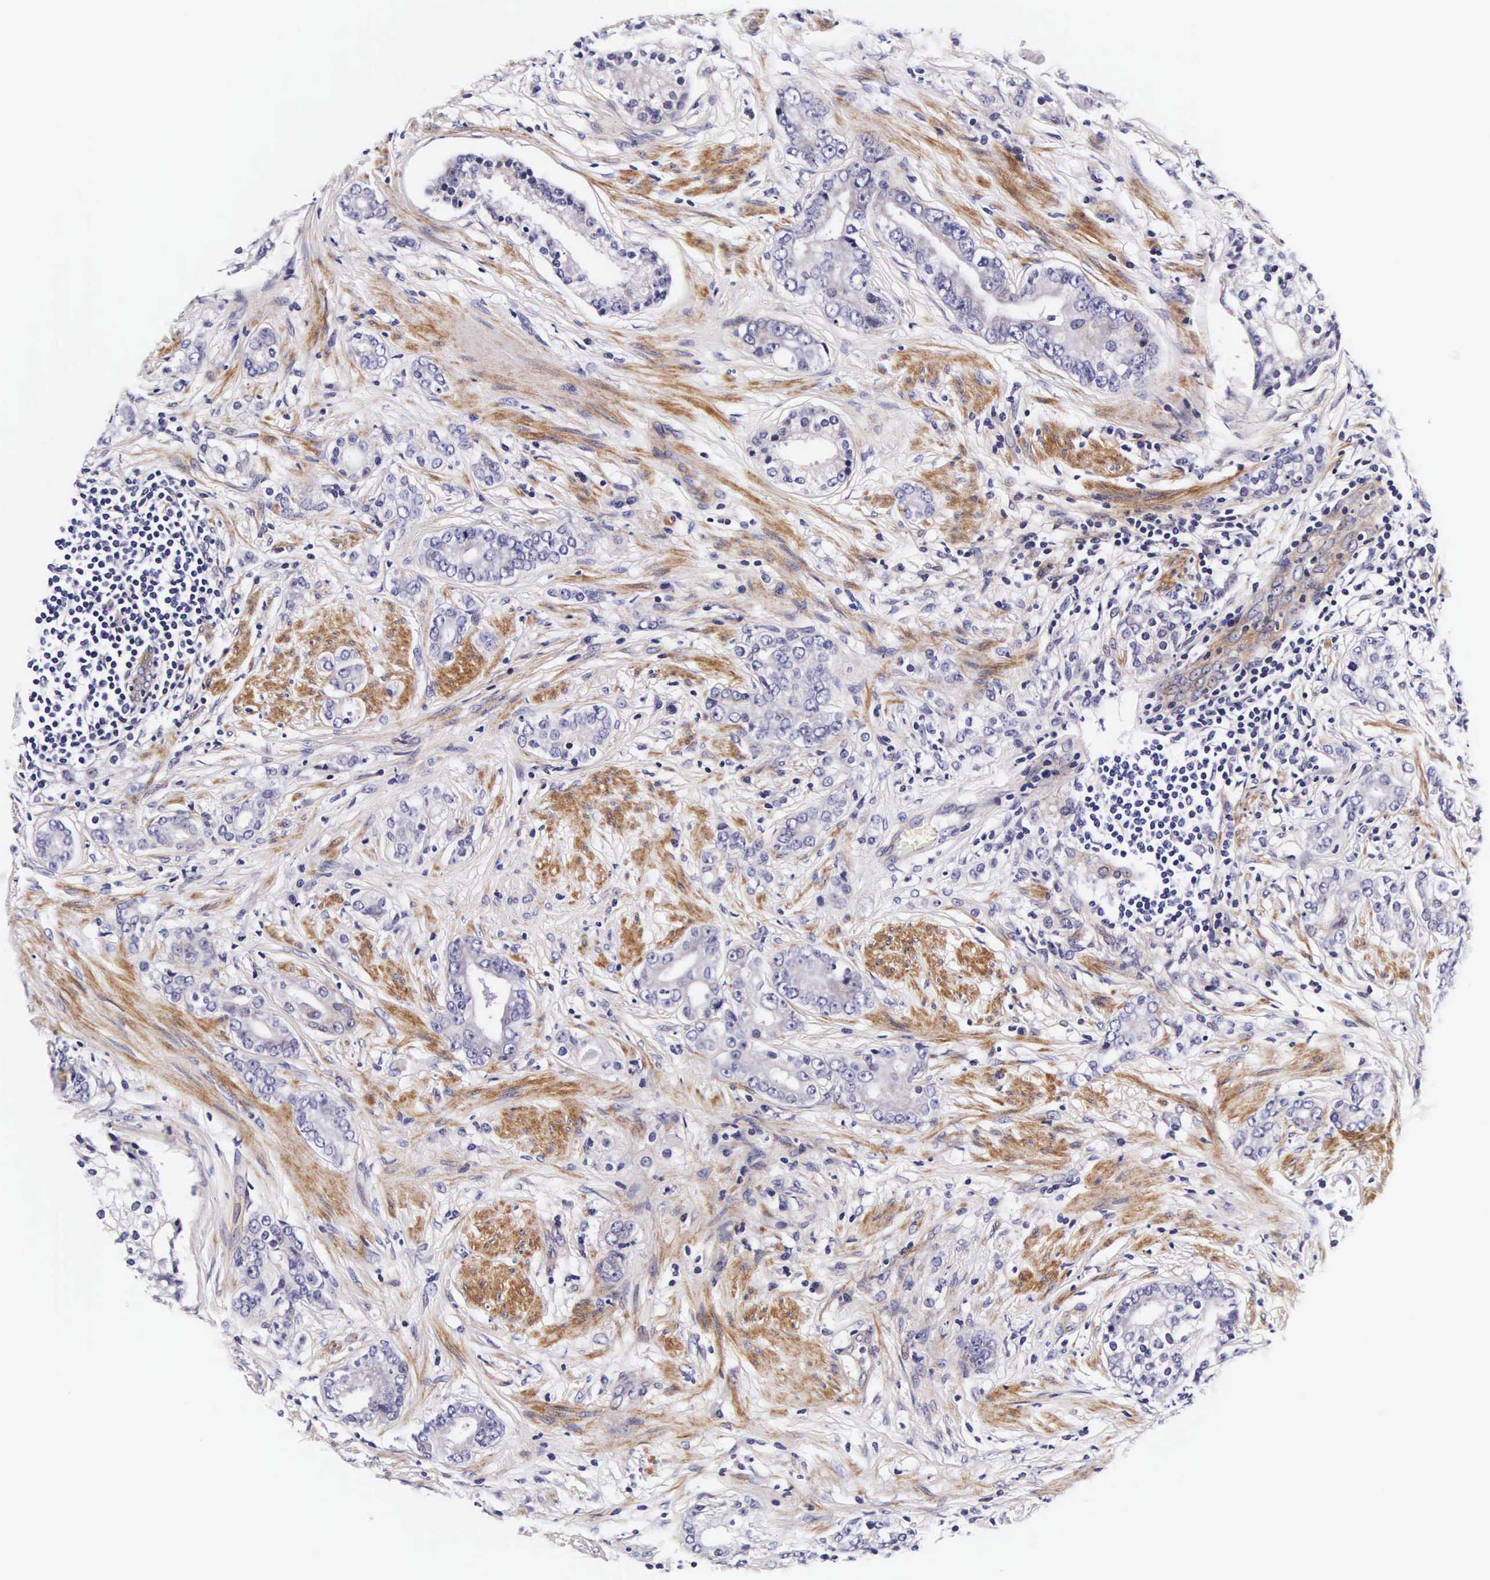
{"staining": {"intensity": "negative", "quantity": "none", "location": "none"}, "tissue": "prostate cancer", "cell_type": "Tumor cells", "image_type": "cancer", "snomed": [{"axis": "morphology", "description": "Adenocarcinoma, Medium grade"}, {"axis": "topography", "description": "Prostate"}], "caption": "Prostate cancer (adenocarcinoma (medium-grade)) stained for a protein using immunohistochemistry reveals no staining tumor cells.", "gene": "UPRT", "patient": {"sex": "male", "age": 59}}